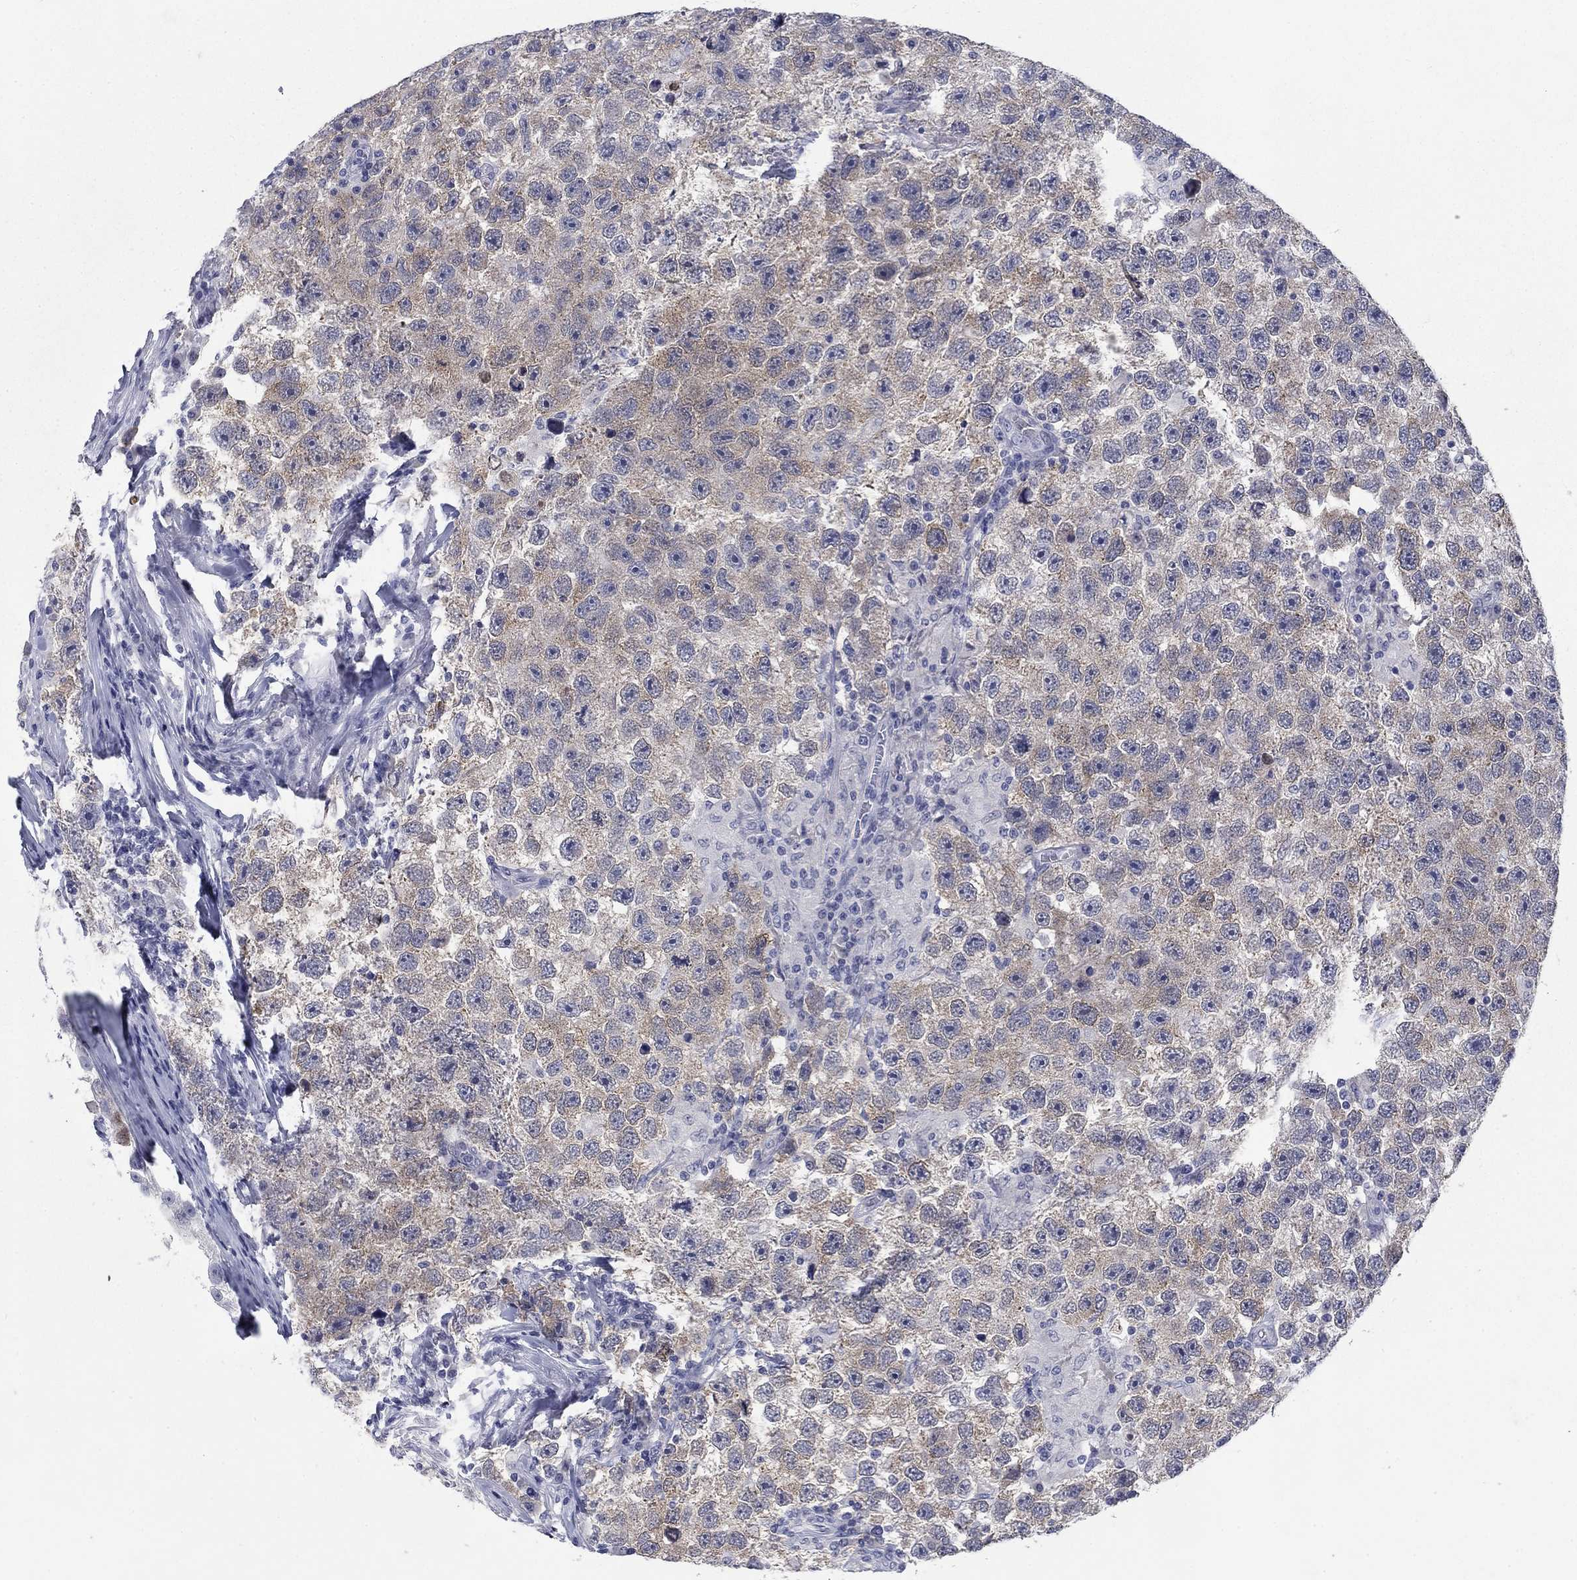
{"staining": {"intensity": "weak", "quantity": ">75%", "location": "cytoplasmic/membranous"}, "tissue": "testis cancer", "cell_type": "Tumor cells", "image_type": "cancer", "snomed": [{"axis": "morphology", "description": "Seminoma, NOS"}, {"axis": "topography", "description": "Testis"}], "caption": "Tumor cells exhibit low levels of weak cytoplasmic/membranous staining in approximately >75% of cells in seminoma (testis). (DAB IHC, brown staining for protein, blue staining for nuclei).", "gene": "ELAVL4", "patient": {"sex": "male", "age": 26}}